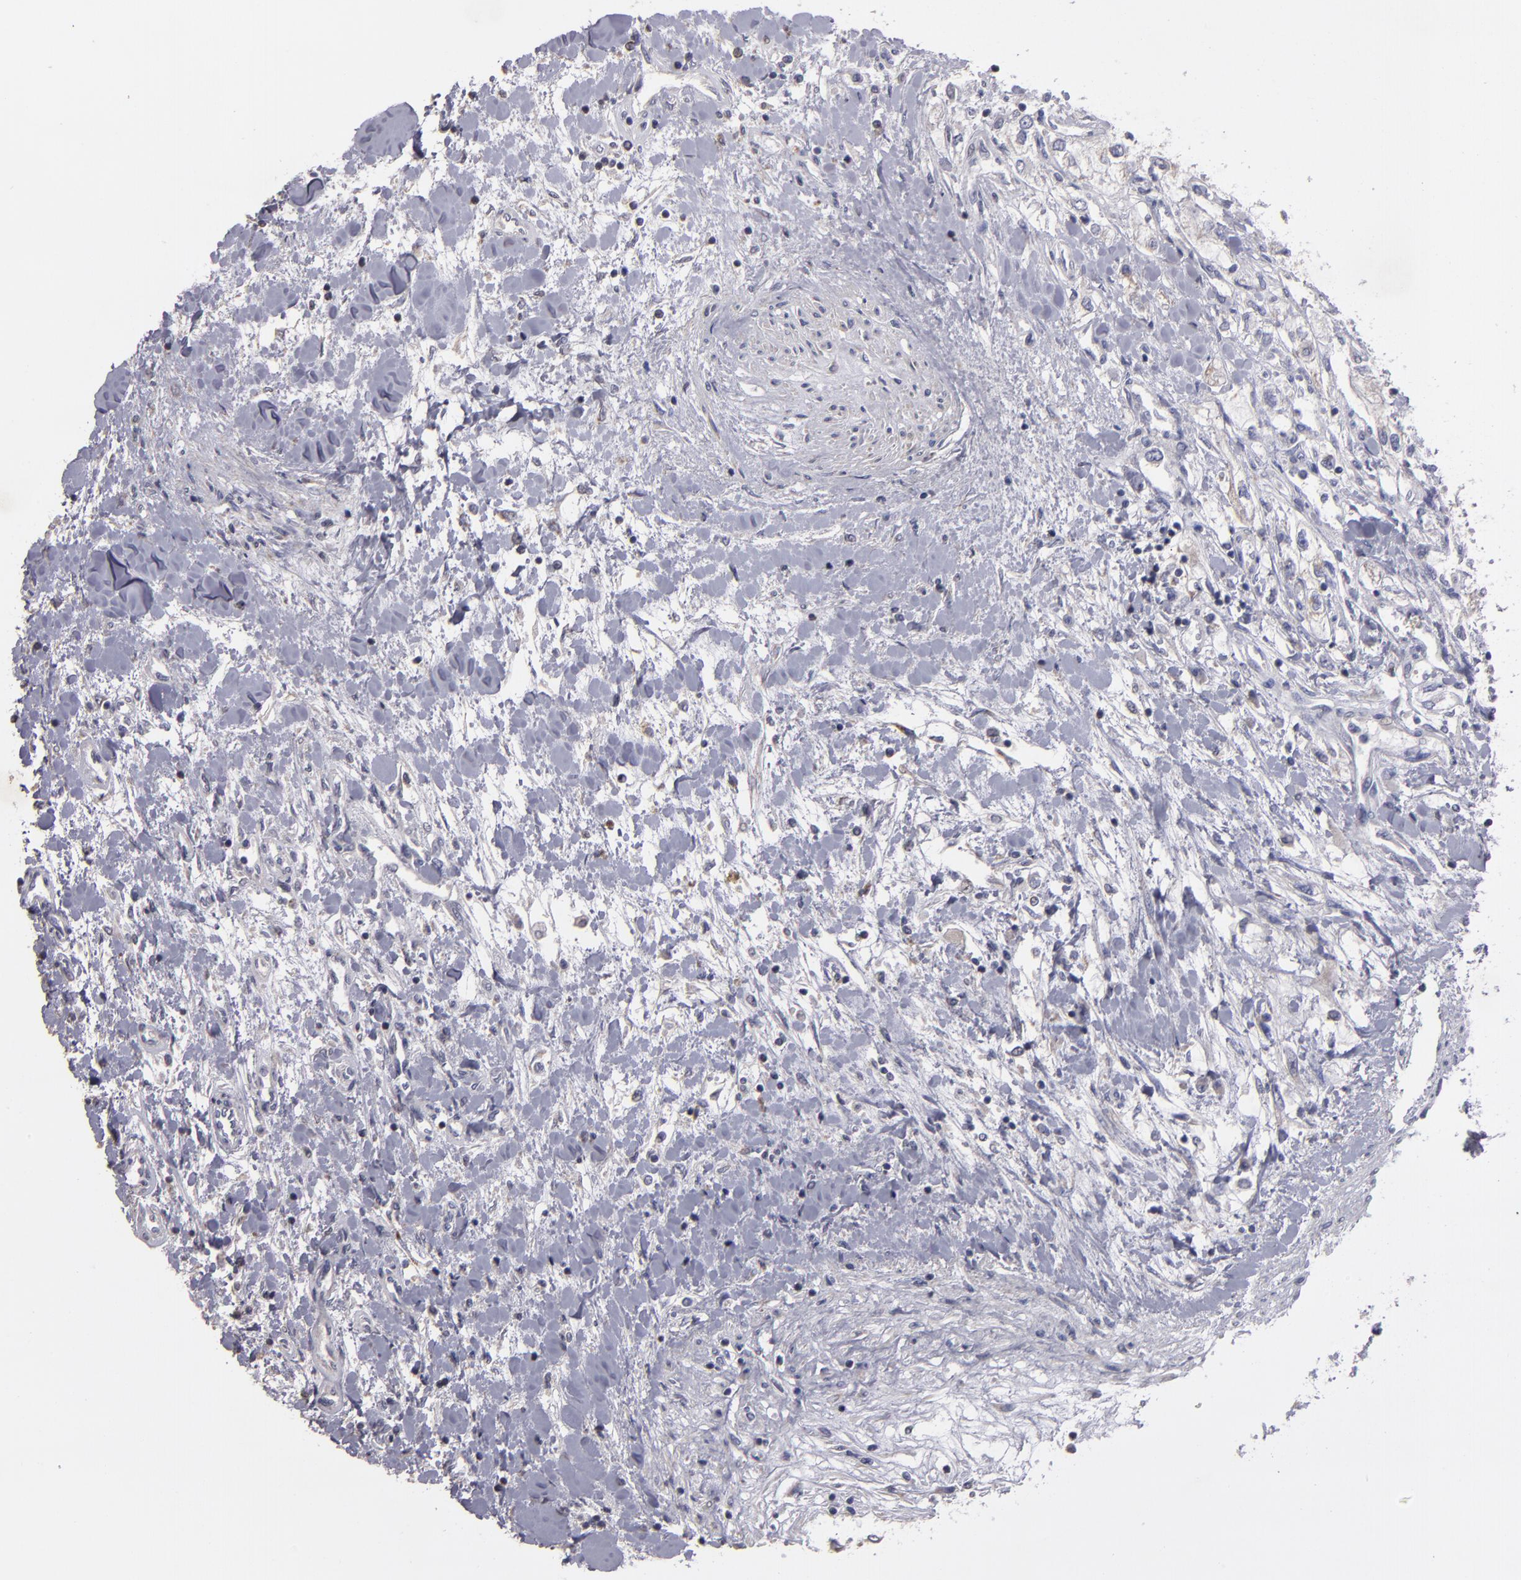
{"staining": {"intensity": "weak", "quantity": "<25%", "location": "cytoplasmic/membranous"}, "tissue": "renal cancer", "cell_type": "Tumor cells", "image_type": "cancer", "snomed": [{"axis": "morphology", "description": "Adenocarcinoma, NOS"}, {"axis": "topography", "description": "Kidney"}], "caption": "Tumor cells show no significant expression in adenocarcinoma (renal). (DAB immunohistochemistry (IHC) visualized using brightfield microscopy, high magnification).", "gene": "CLTA", "patient": {"sex": "male", "age": 57}}